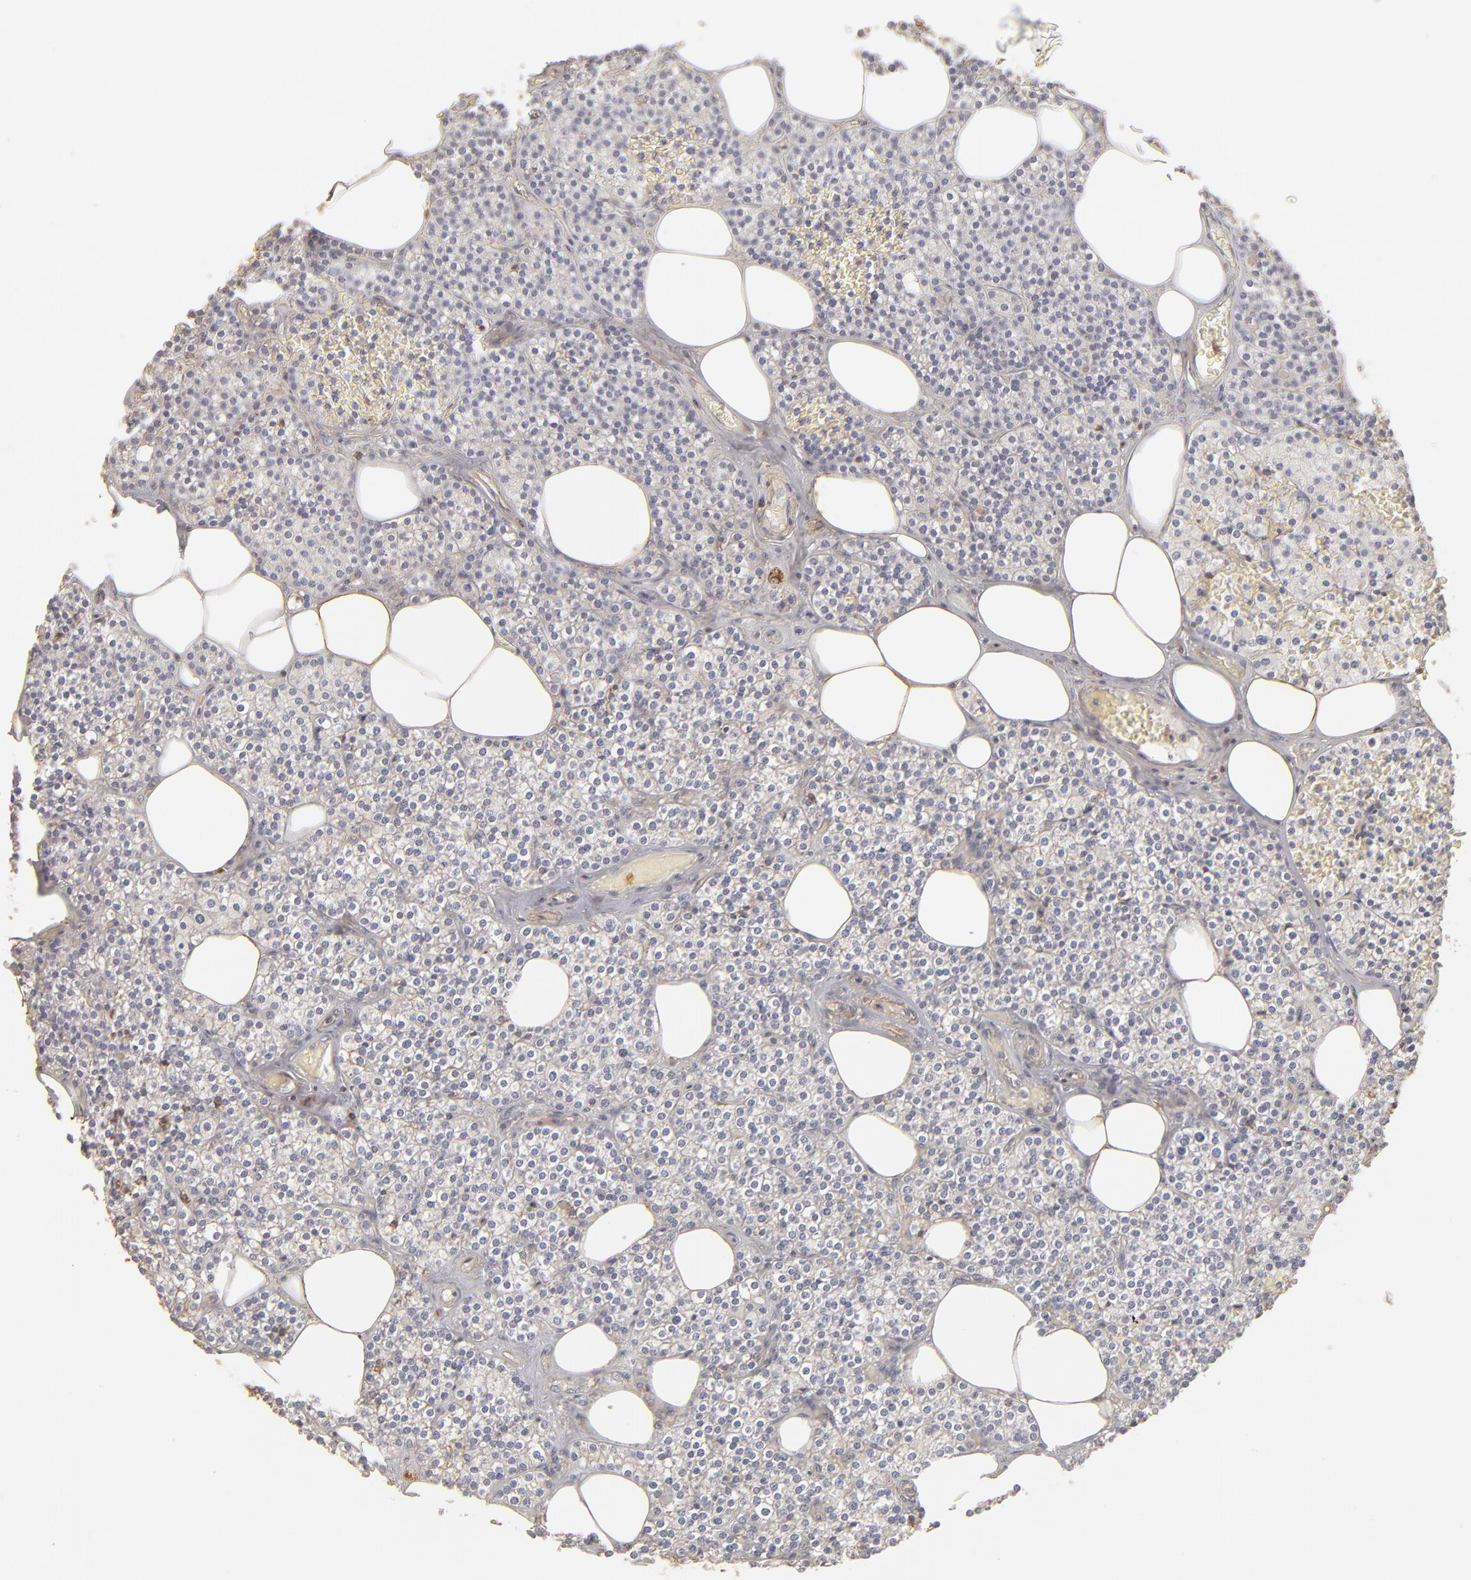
{"staining": {"intensity": "negative", "quantity": "none", "location": "none"}, "tissue": "parathyroid gland", "cell_type": "Glandular cells", "image_type": "normal", "snomed": [{"axis": "morphology", "description": "Normal tissue, NOS"}, {"axis": "topography", "description": "Parathyroid gland"}], "caption": "High power microscopy image of an IHC histopathology image of benign parathyroid gland, revealing no significant positivity in glandular cells.", "gene": "ABCB1", "patient": {"sex": "male", "age": 51}}